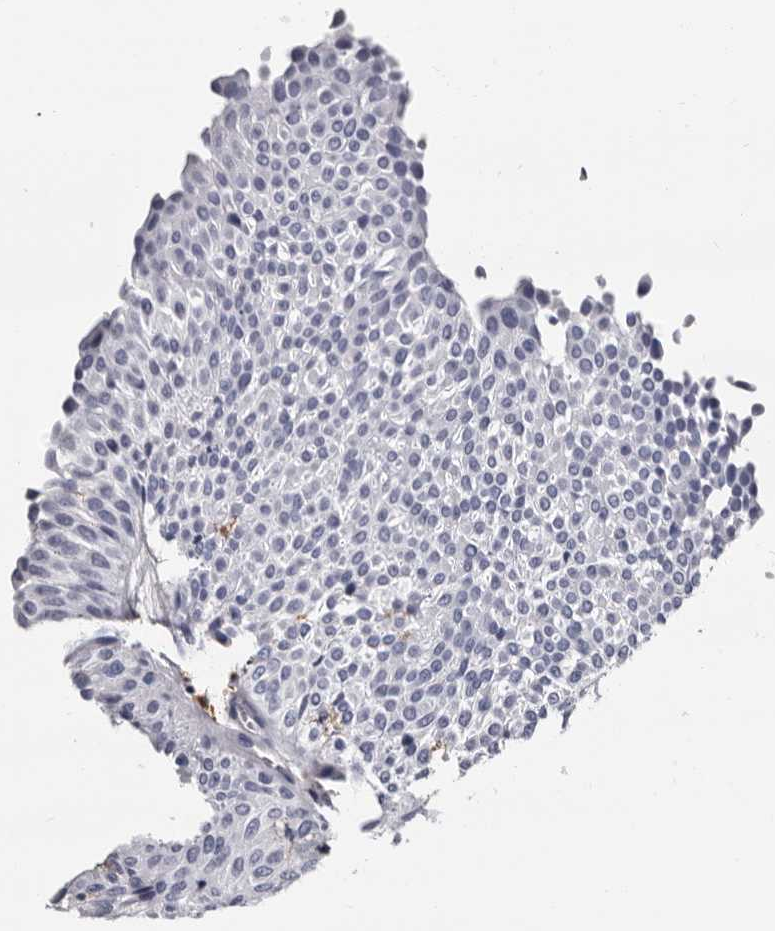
{"staining": {"intensity": "negative", "quantity": "none", "location": "none"}, "tissue": "urothelial cancer", "cell_type": "Tumor cells", "image_type": "cancer", "snomed": [{"axis": "morphology", "description": "Urothelial carcinoma, Low grade"}, {"axis": "topography", "description": "Urinary bladder"}], "caption": "Immunohistochemistry image of neoplastic tissue: human low-grade urothelial carcinoma stained with DAB displays no significant protein expression in tumor cells. (DAB immunohistochemistry, high magnification).", "gene": "EPB41L3", "patient": {"sex": "male", "age": 78}}